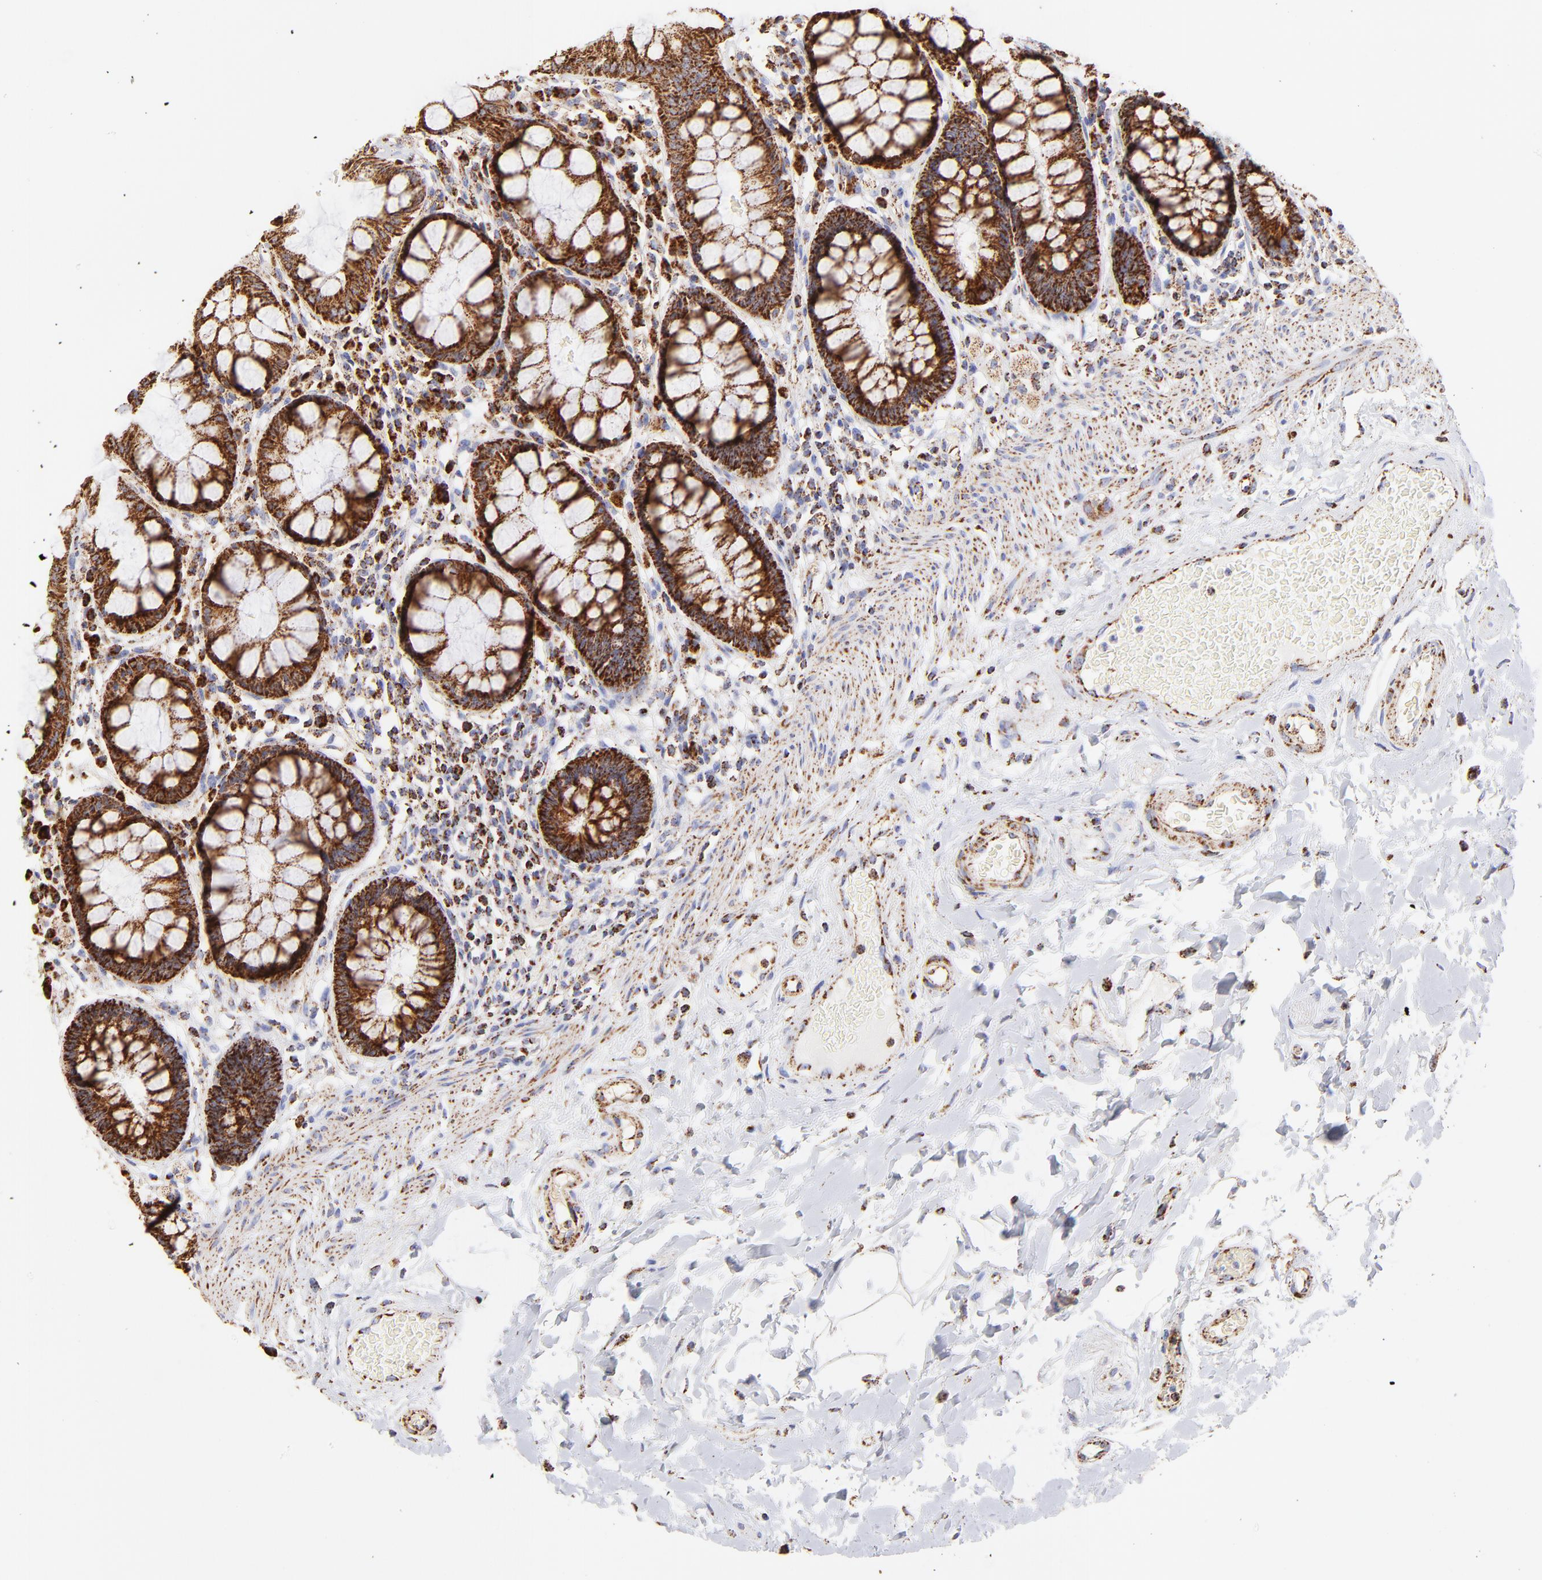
{"staining": {"intensity": "strong", "quantity": ">75%", "location": "cytoplasmic/membranous"}, "tissue": "rectum", "cell_type": "Glandular cells", "image_type": "normal", "snomed": [{"axis": "morphology", "description": "Normal tissue, NOS"}, {"axis": "topography", "description": "Rectum"}], "caption": "About >75% of glandular cells in unremarkable human rectum reveal strong cytoplasmic/membranous protein staining as visualized by brown immunohistochemical staining.", "gene": "ECH1", "patient": {"sex": "female", "age": 46}}